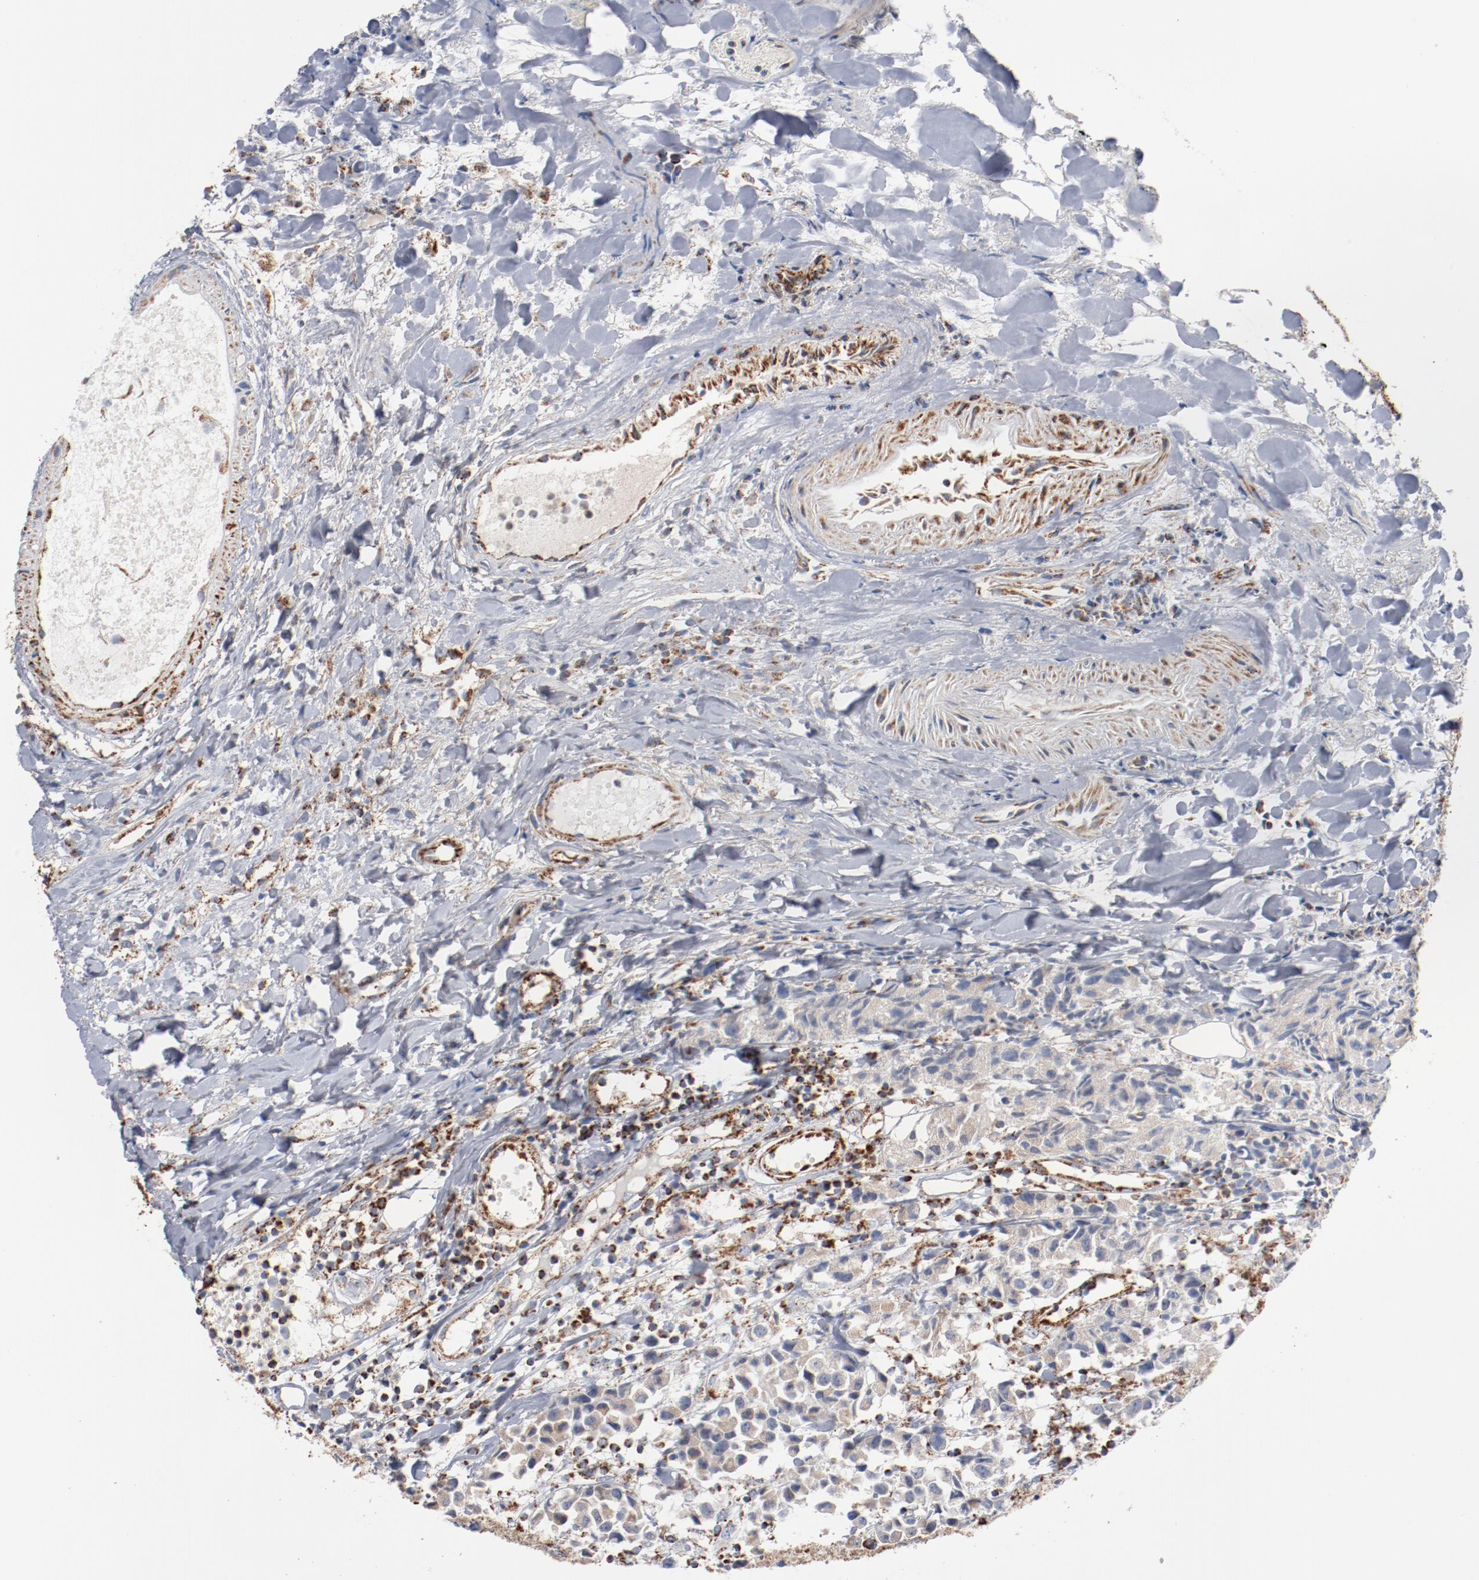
{"staining": {"intensity": "moderate", "quantity": ">75%", "location": "cytoplasmic/membranous"}, "tissue": "urothelial cancer", "cell_type": "Tumor cells", "image_type": "cancer", "snomed": [{"axis": "morphology", "description": "Urothelial carcinoma, High grade"}, {"axis": "topography", "description": "Urinary bladder"}], "caption": "This micrograph reveals immunohistochemistry staining of human high-grade urothelial carcinoma, with medium moderate cytoplasmic/membranous staining in approximately >75% of tumor cells.", "gene": "NDUFS4", "patient": {"sex": "female", "age": 75}}